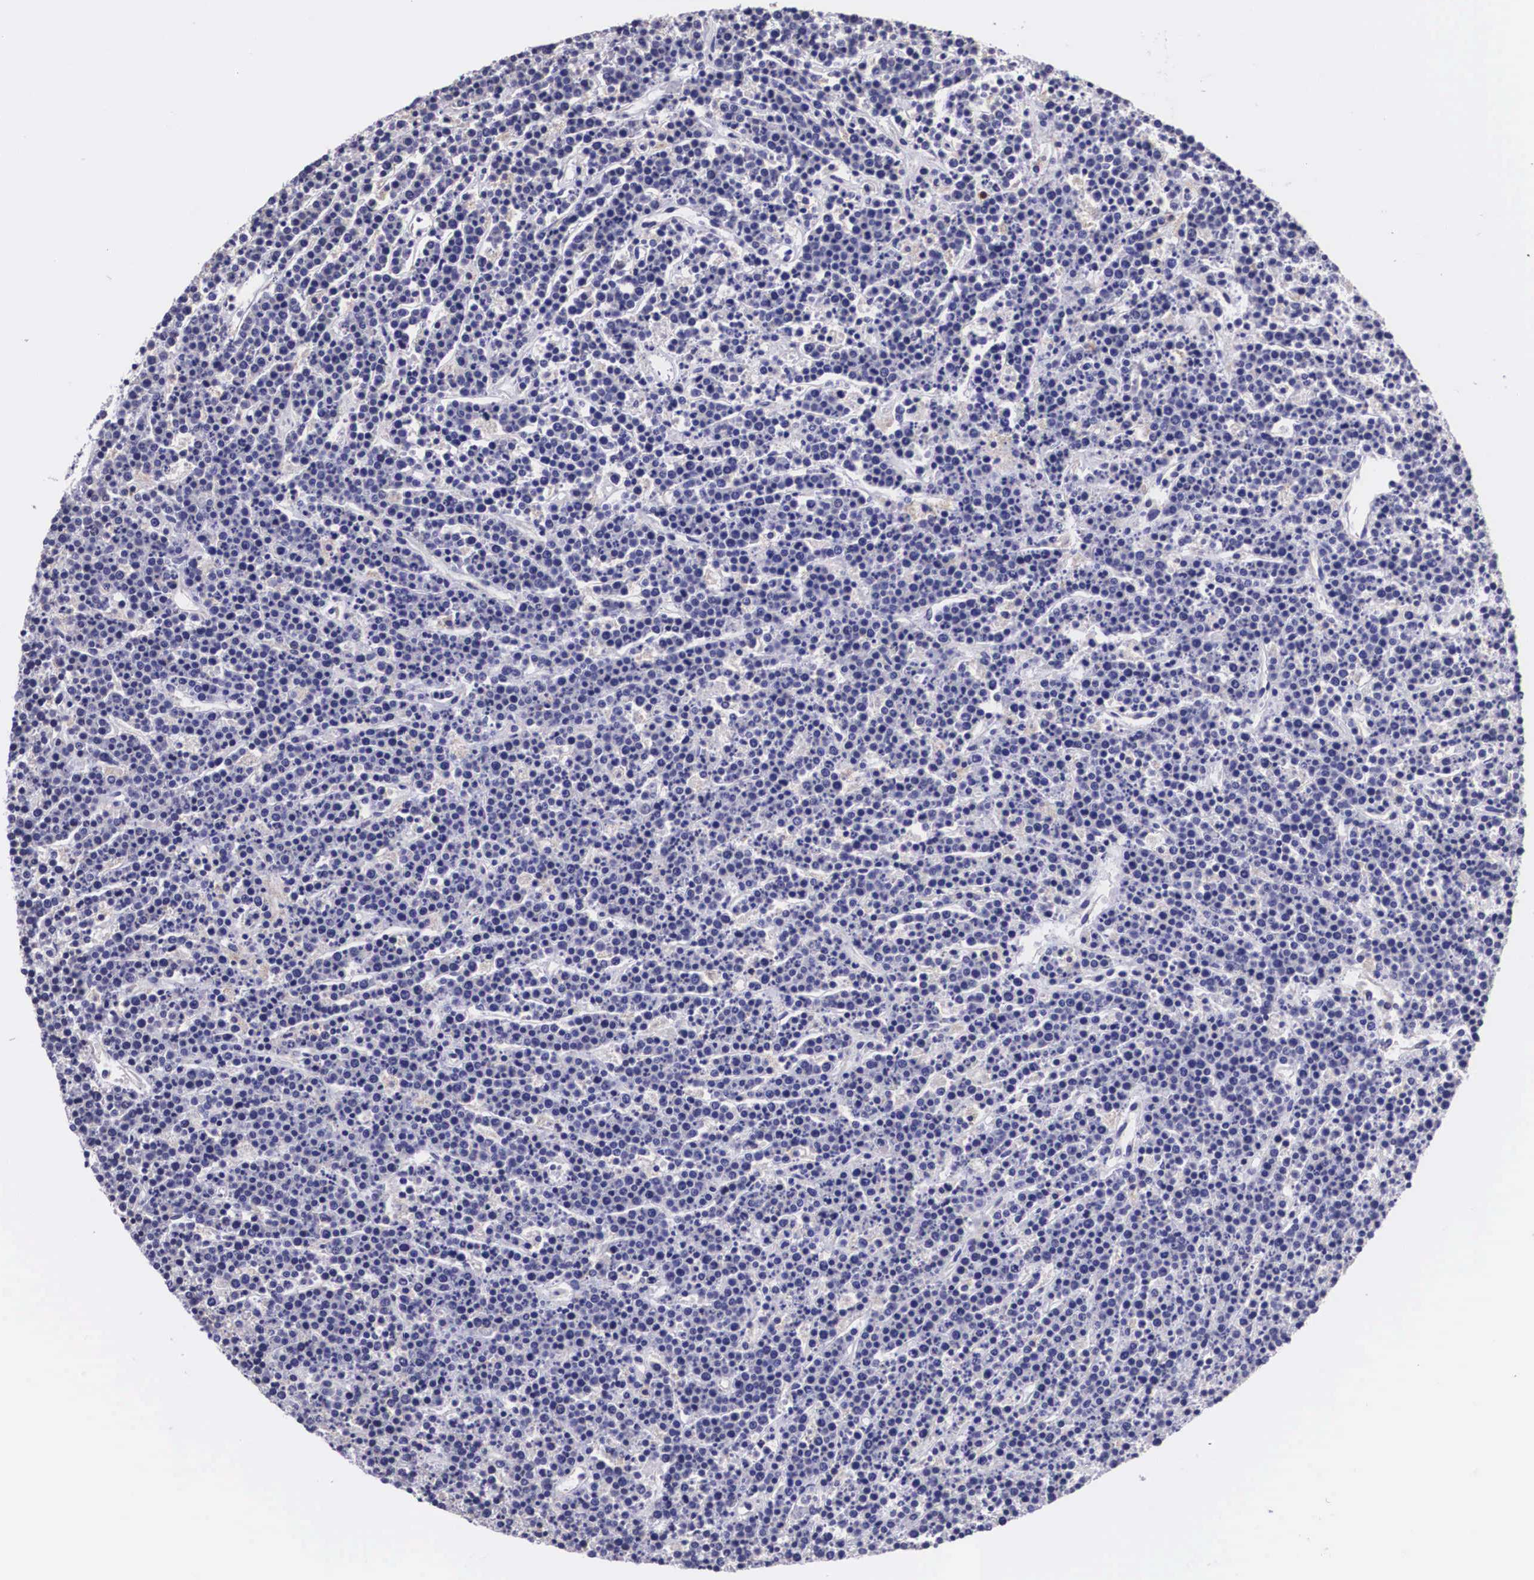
{"staining": {"intensity": "negative", "quantity": "none", "location": "none"}, "tissue": "lymphoma", "cell_type": "Tumor cells", "image_type": "cancer", "snomed": [{"axis": "morphology", "description": "Malignant lymphoma, non-Hodgkin's type, High grade"}, {"axis": "topography", "description": "Ovary"}], "caption": "Tumor cells show no significant expression in lymphoma.", "gene": "ARG2", "patient": {"sex": "female", "age": 56}}